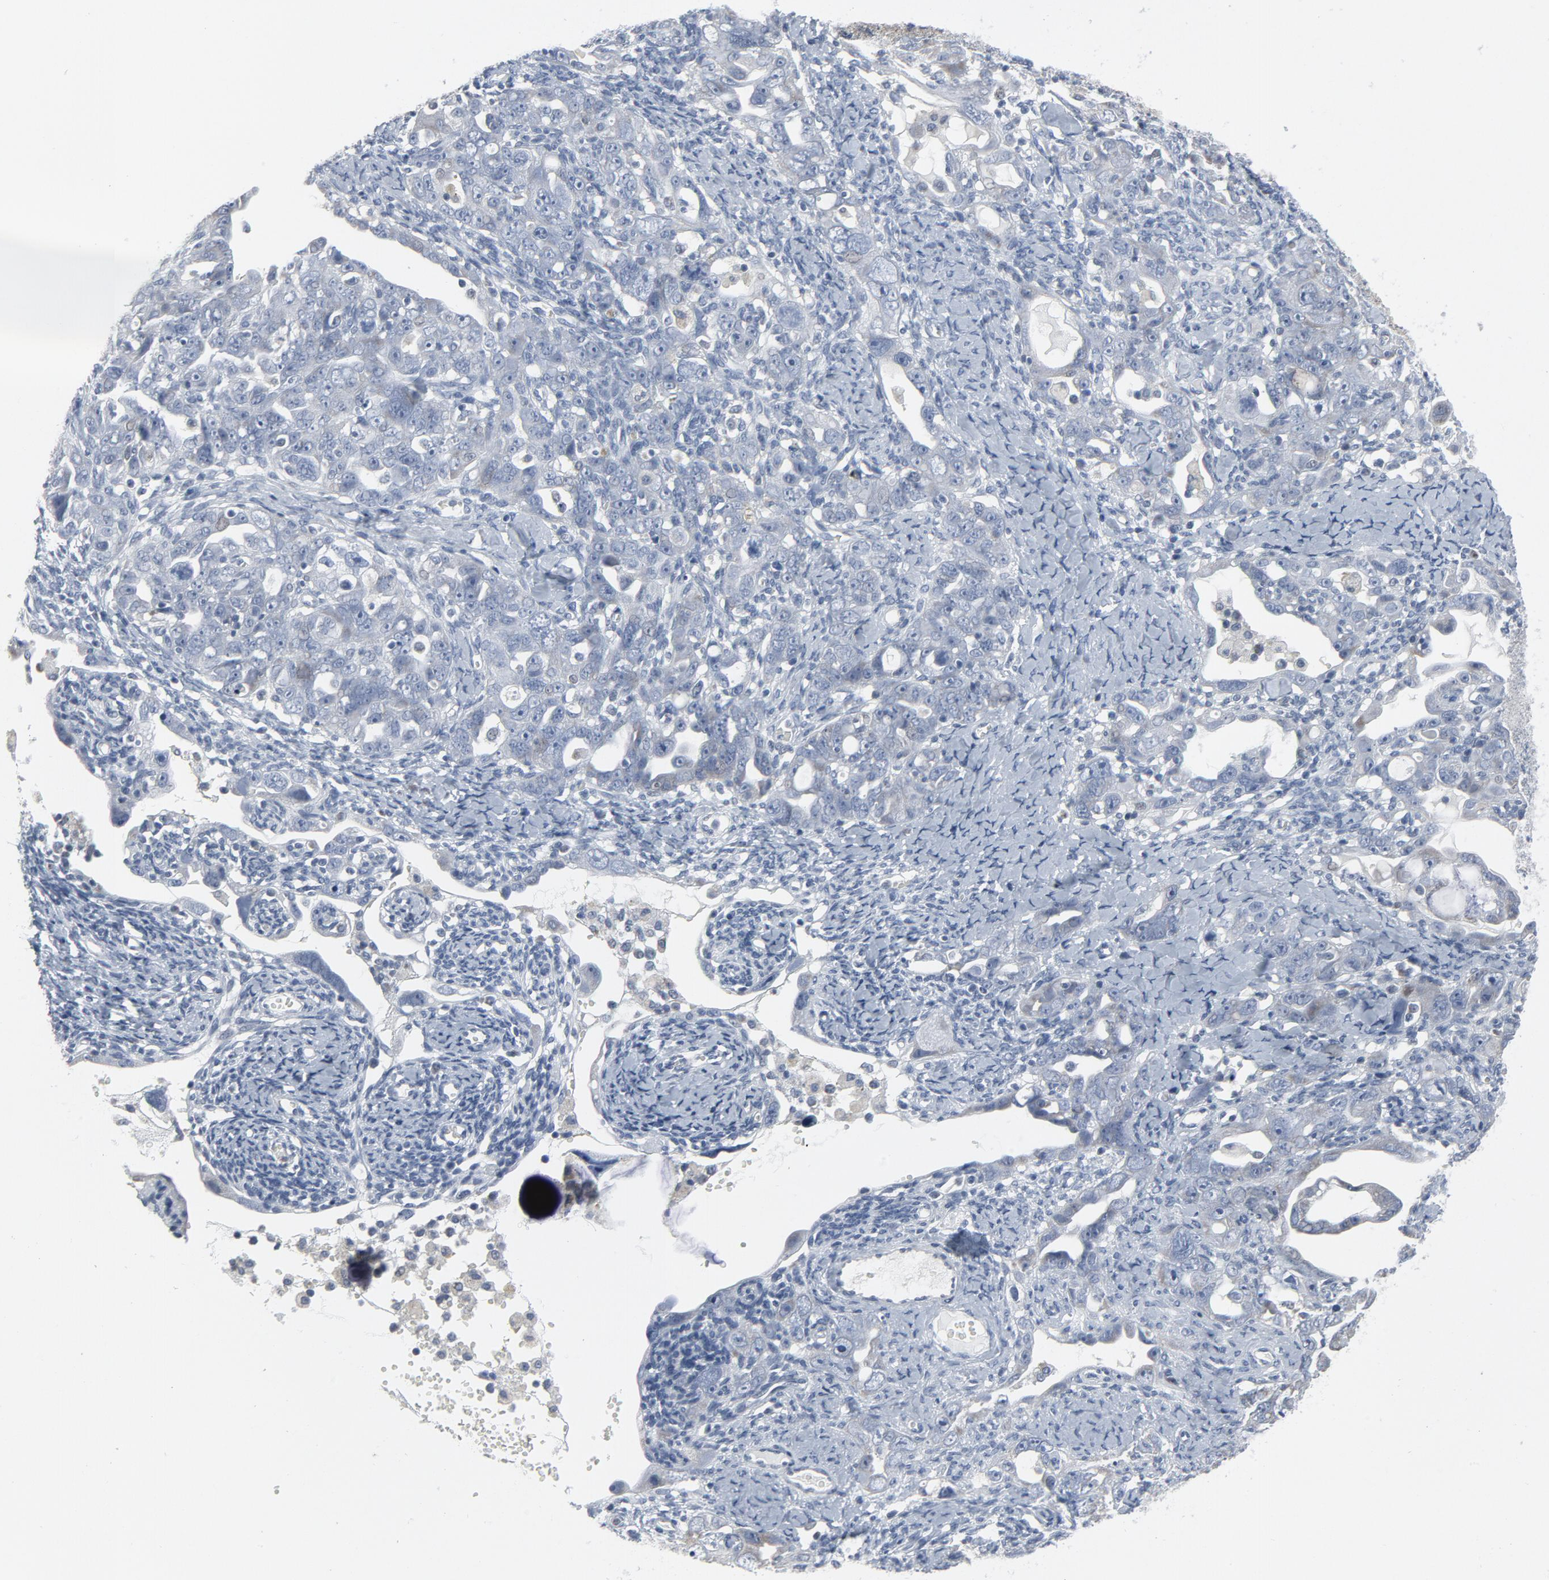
{"staining": {"intensity": "negative", "quantity": "none", "location": "none"}, "tissue": "ovarian cancer", "cell_type": "Tumor cells", "image_type": "cancer", "snomed": [{"axis": "morphology", "description": "Cystadenocarcinoma, serous, NOS"}, {"axis": "topography", "description": "Ovary"}], "caption": "A histopathology image of ovarian cancer (serous cystadenocarcinoma) stained for a protein displays no brown staining in tumor cells. (DAB (3,3'-diaminobenzidine) immunohistochemistry (IHC) visualized using brightfield microscopy, high magnification).", "gene": "GPX2", "patient": {"sex": "female", "age": 66}}